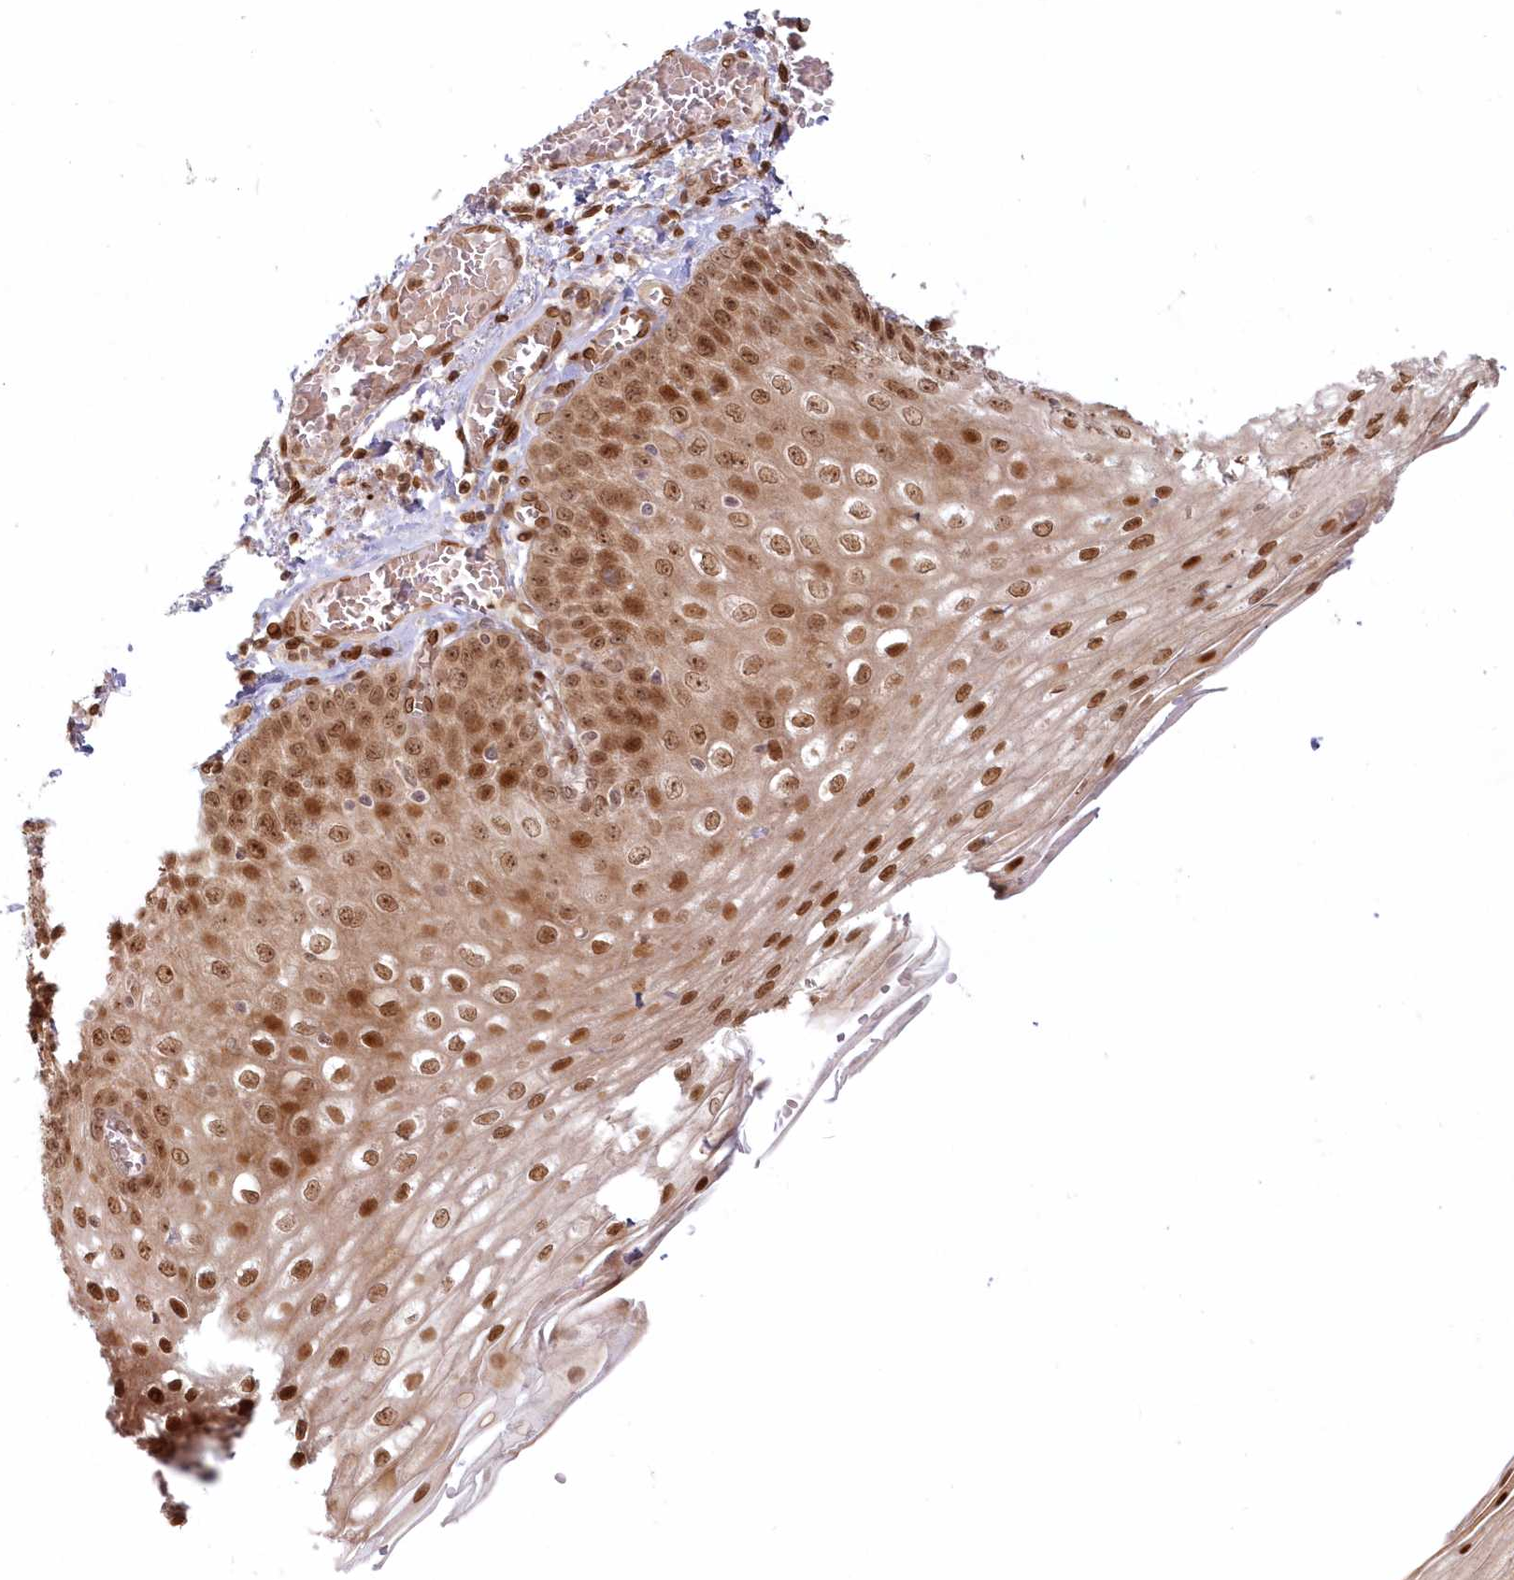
{"staining": {"intensity": "moderate", "quantity": ">75%", "location": "cytoplasmic/membranous,nuclear"}, "tissue": "esophagus", "cell_type": "Squamous epithelial cells", "image_type": "normal", "snomed": [{"axis": "morphology", "description": "Normal tissue, NOS"}, {"axis": "topography", "description": "Esophagus"}], "caption": "Protein expression analysis of benign esophagus reveals moderate cytoplasmic/membranous,nuclear expression in about >75% of squamous epithelial cells.", "gene": "TOGARAM2", "patient": {"sex": "male", "age": 81}}